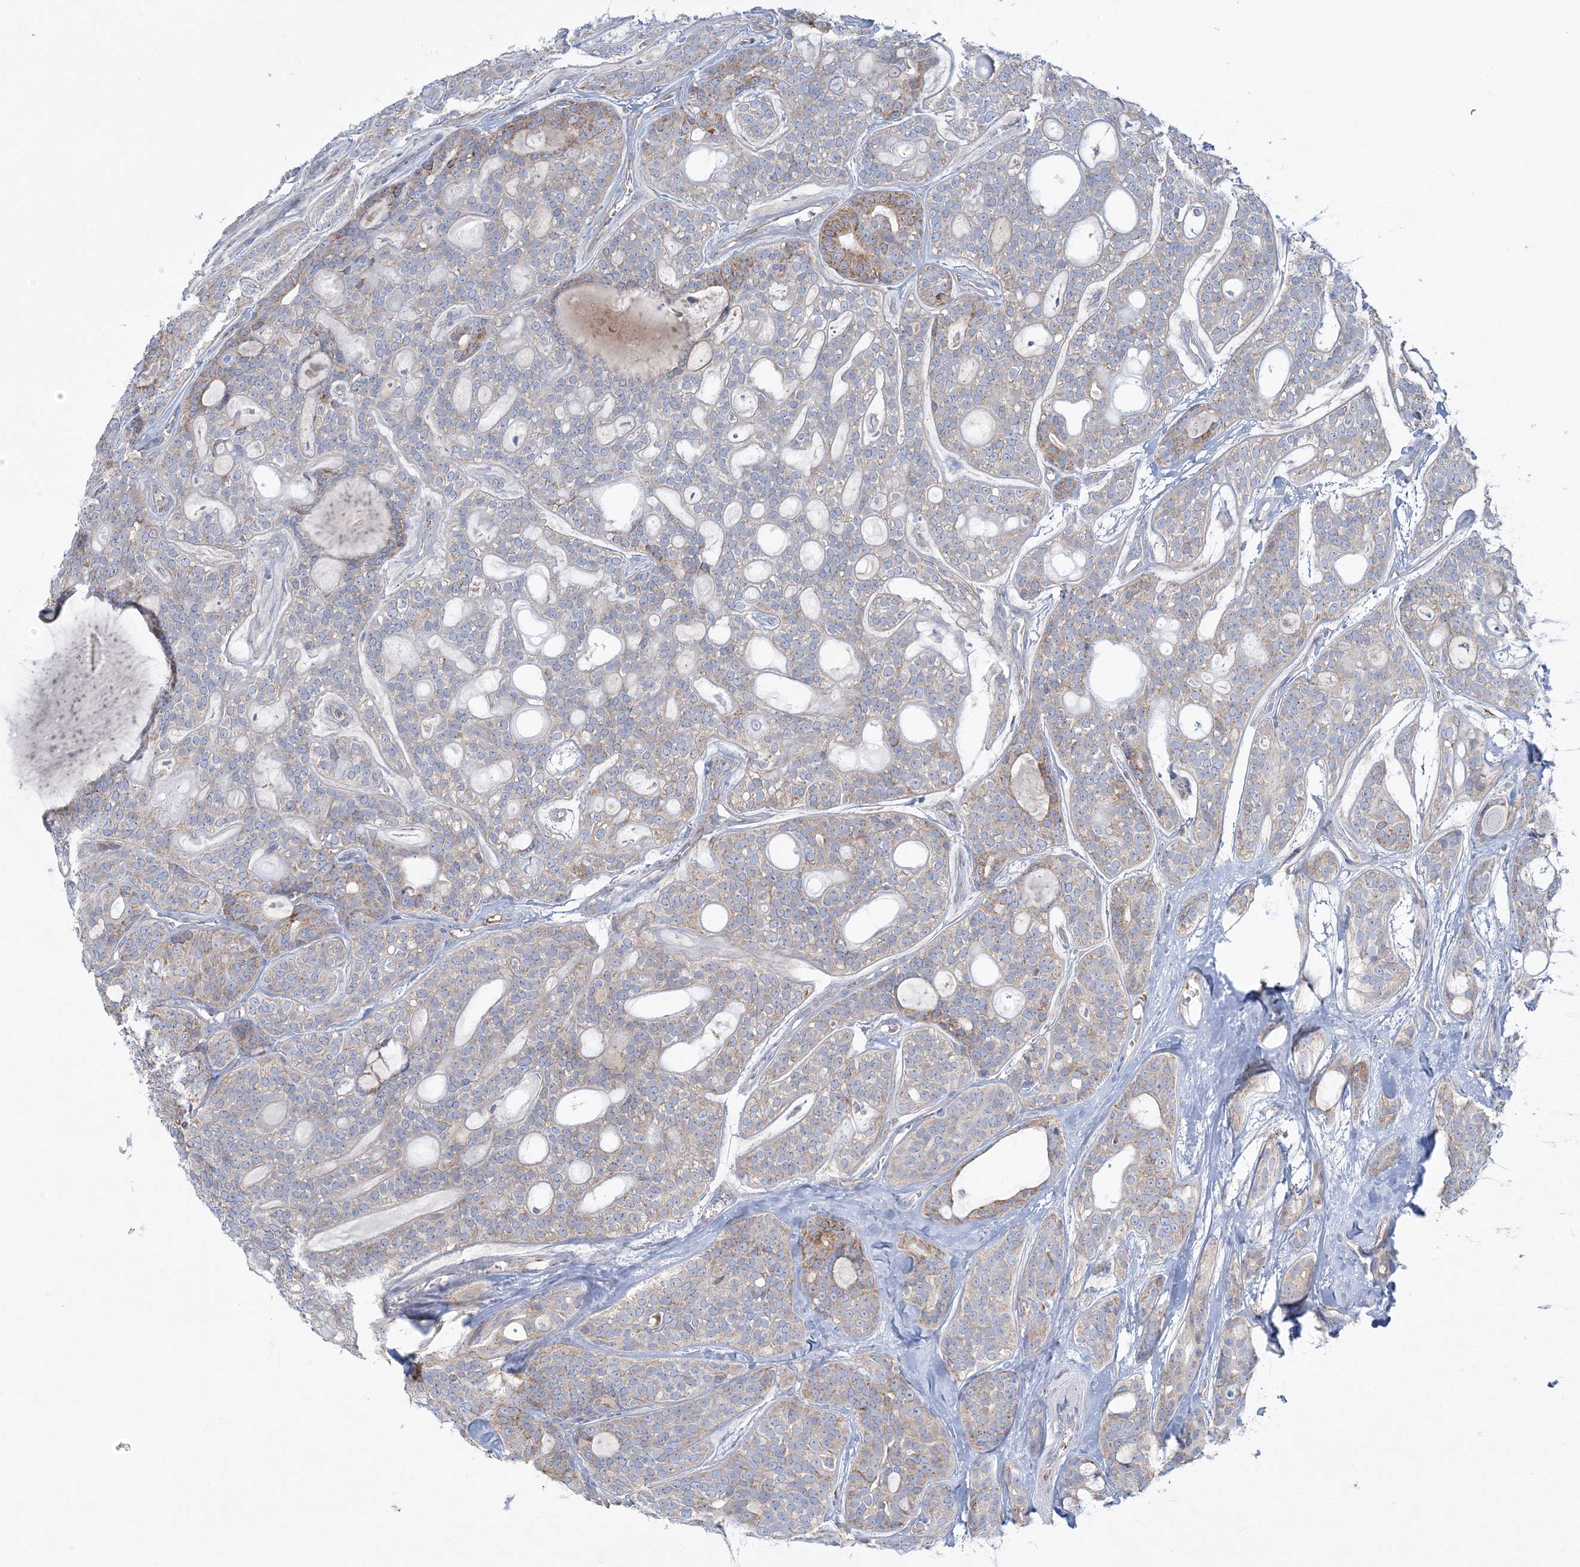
{"staining": {"intensity": "moderate", "quantity": "<25%", "location": "cytoplasmic/membranous"}, "tissue": "head and neck cancer", "cell_type": "Tumor cells", "image_type": "cancer", "snomed": [{"axis": "morphology", "description": "Adenocarcinoma, NOS"}, {"axis": "topography", "description": "Head-Neck"}], "caption": "An IHC image of neoplastic tissue is shown. Protein staining in brown shows moderate cytoplasmic/membranous positivity in head and neck cancer within tumor cells. The staining was performed using DAB (3,3'-diaminobenzidine) to visualize the protein expression in brown, while the nuclei were stained in blue with hematoxylin (Magnification: 20x).", "gene": "TBC1D14", "patient": {"sex": "male", "age": 66}}